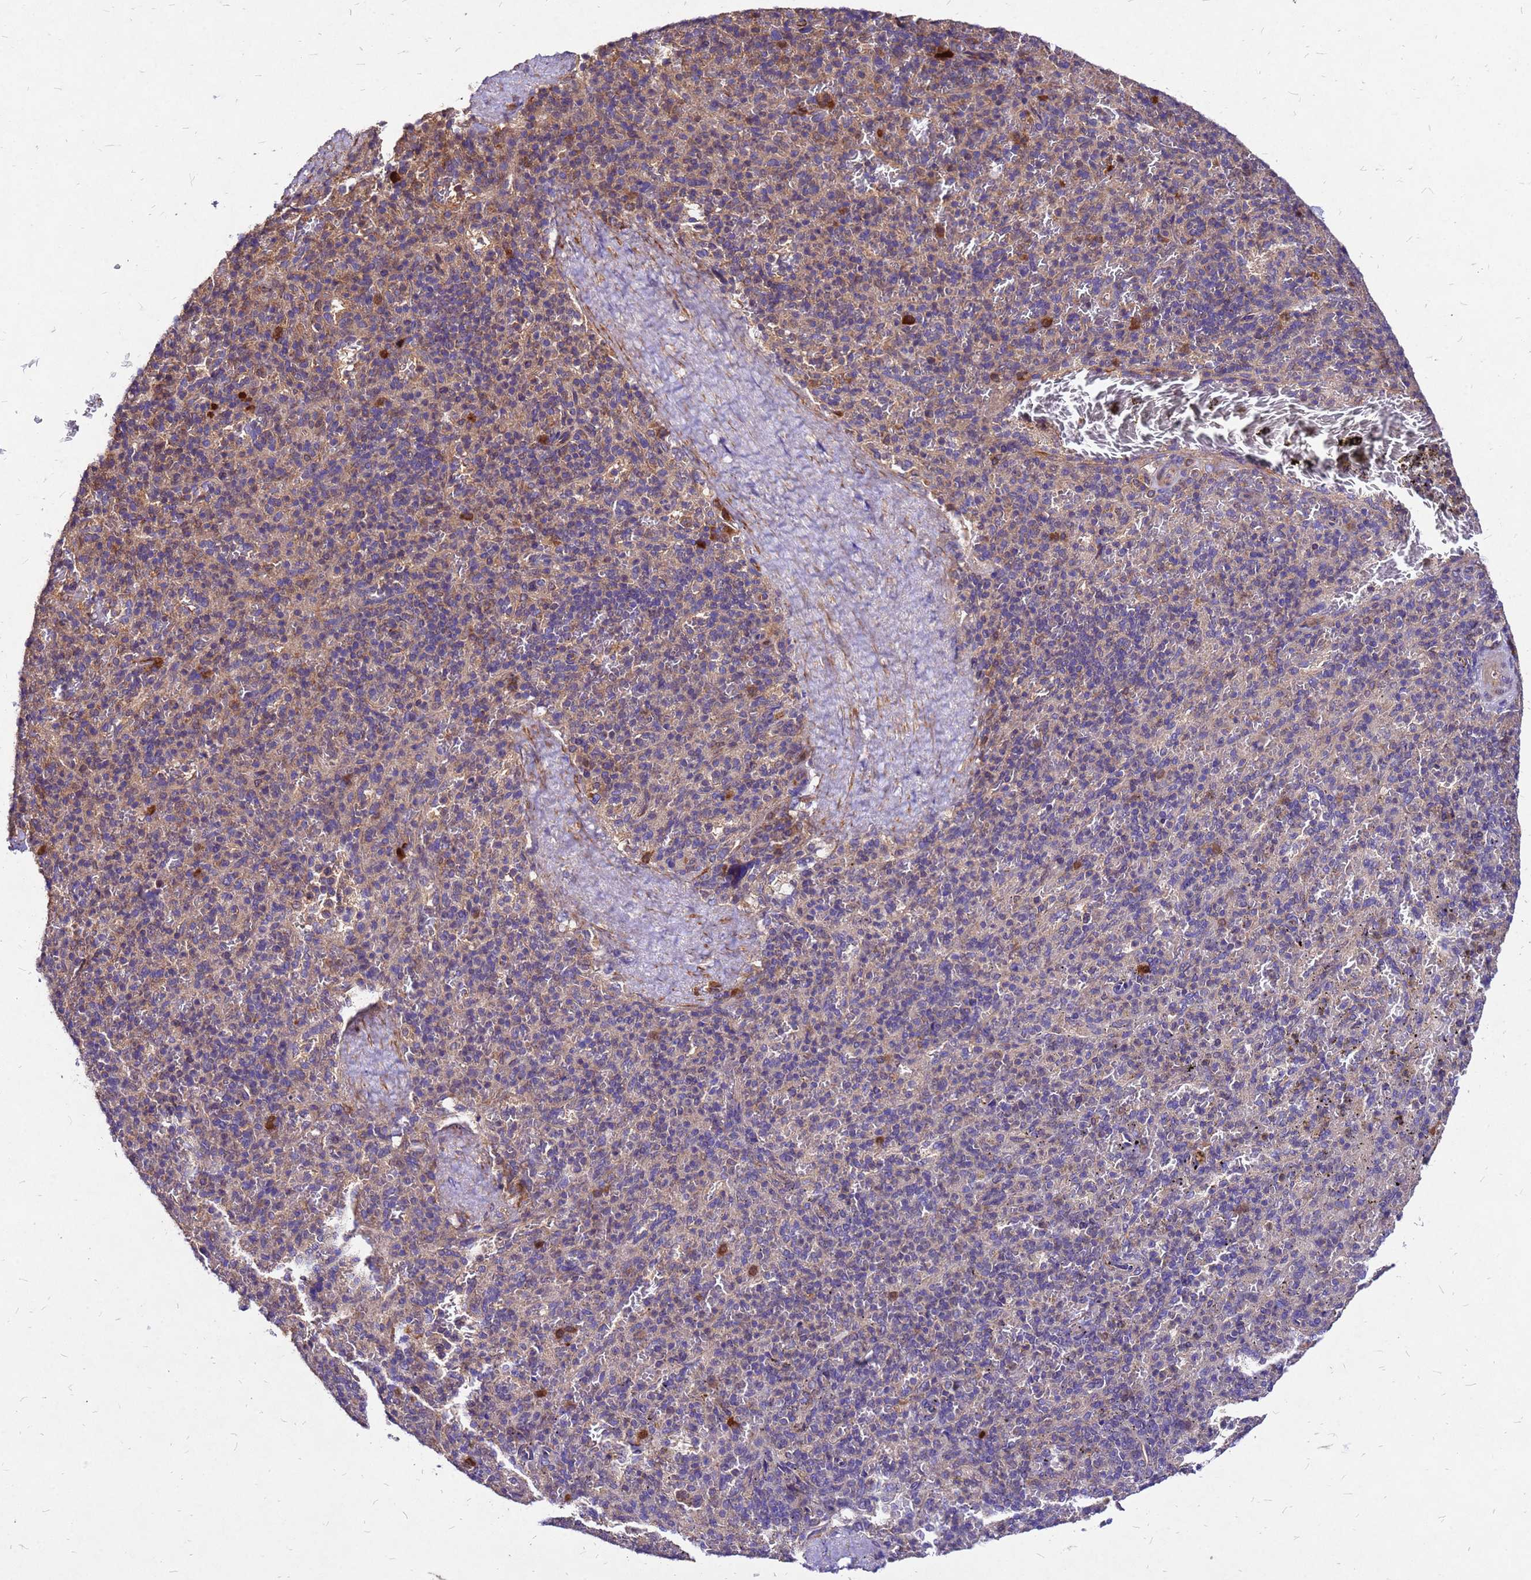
{"staining": {"intensity": "weak", "quantity": "<25%", "location": "cytoplasmic/membranous"}, "tissue": "spleen", "cell_type": "Cells in red pulp", "image_type": "normal", "snomed": [{"axis": "morphology", "description": "Normal tissue, NOS"}, {"axis": "topography", "description": "Spleen"}], "caption": "The histopathology image displays no staining of cells in red pulp in unremarkable spleen. (DAB IHC with hematoxylin counter stain).", "gene": "DUSP23", "patient": {"sex": "male", "age": 82}}